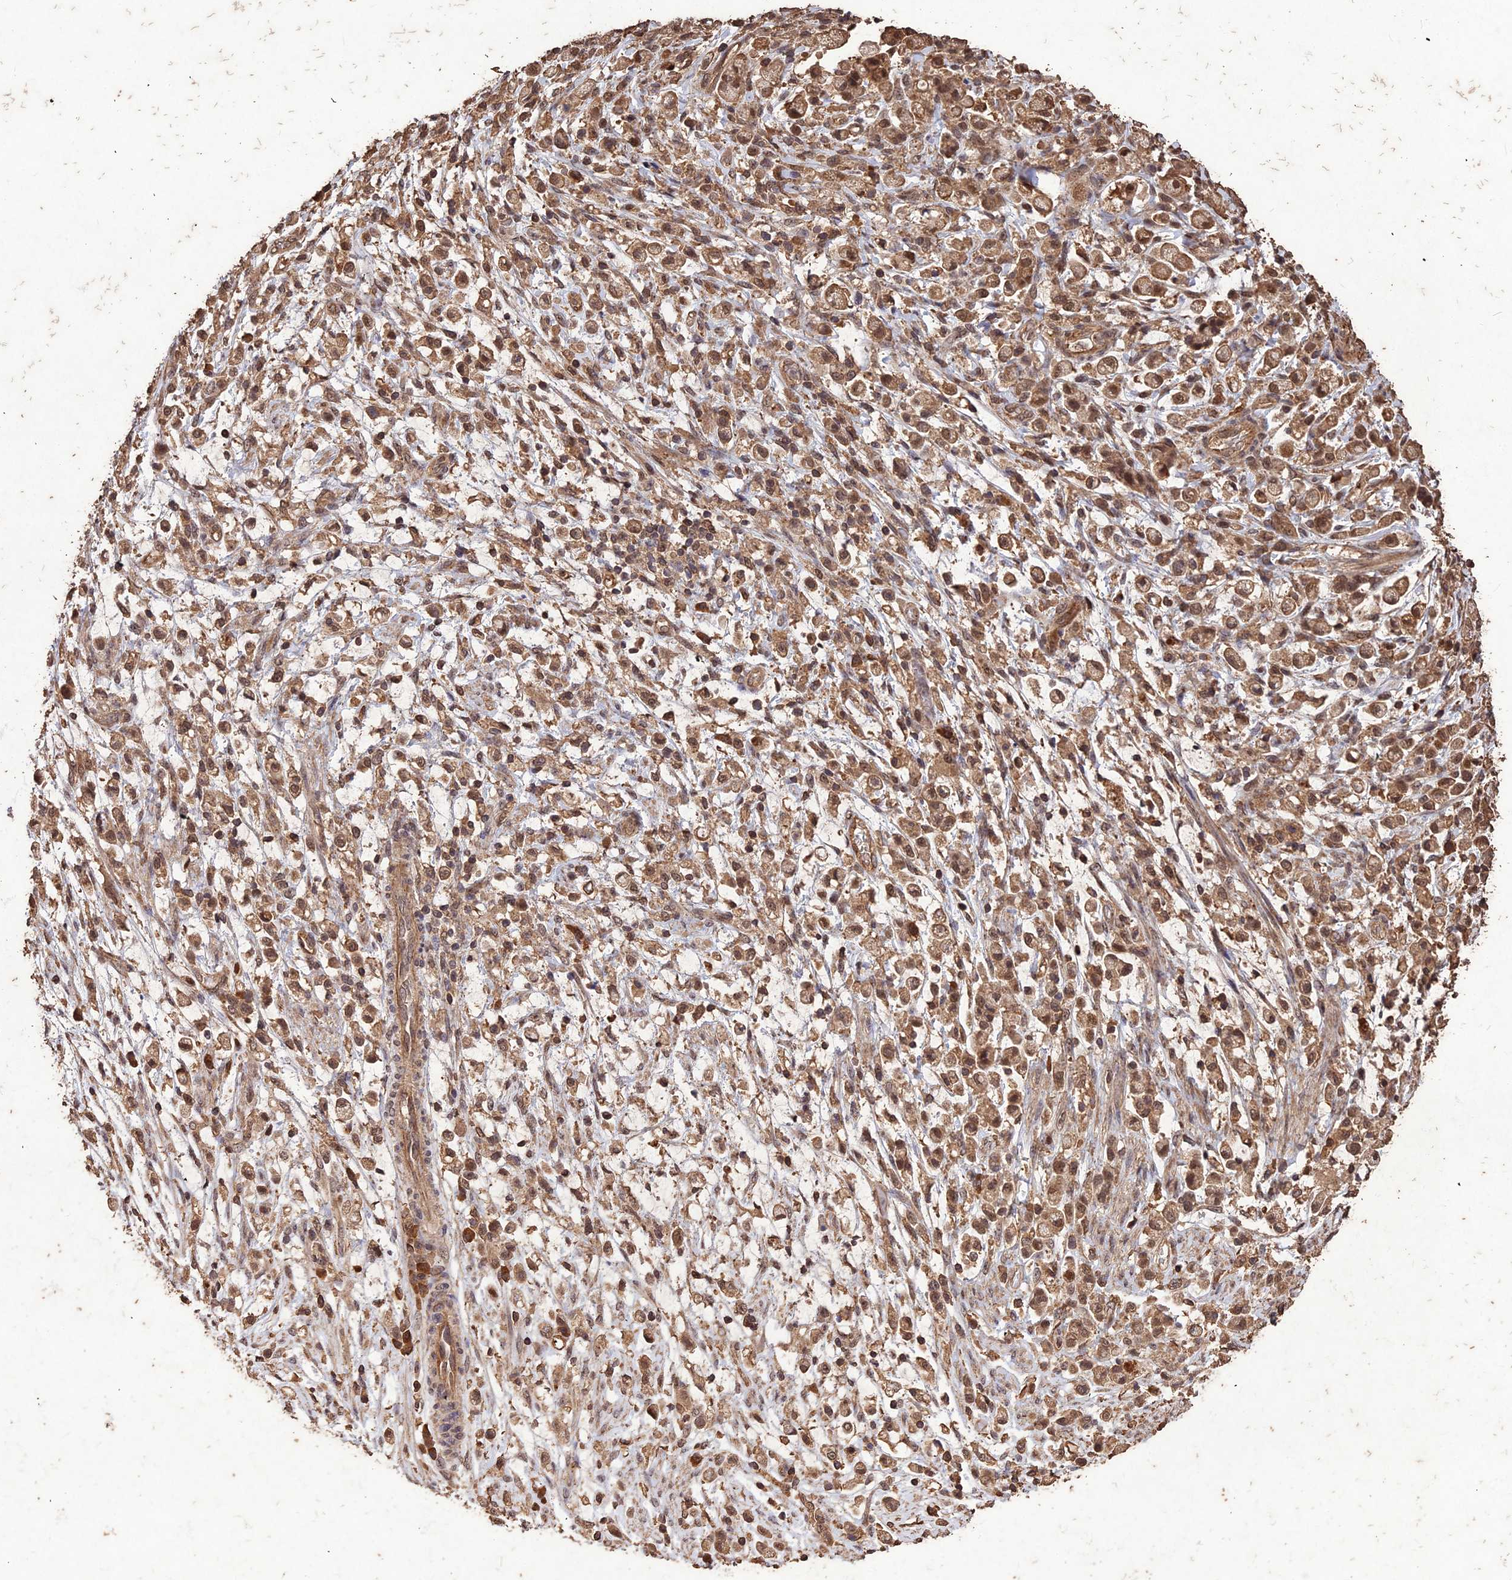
{"staining": {"intensity": "moderate", "quantity": ">75%", "location": "cytoplasmic/membranous,nuclear"}, "tissue": "stomach cancer", "cell_type": "Tumor cells", "image_type": "cancer", "snomed": [{"axis": "morphology", "description": "Adenocarcinoma, NOS"}, {"axis": "topography", "description": "Stomach"}], "caption": "IHC of human stomach cancer demonstrates medium levels of moderate cytoplasmic/membranous and nuclear staining in about >75% of tumor cells. The staining was performed using DAB (3,3'-diaminobenzidine) to visualize the protein expression in brown, while the nuclei were stained in blue with hematoxylin (Magnification: 20x).", "gene": "SYMPK", "patient": {"sex": "female", "age": 60}}